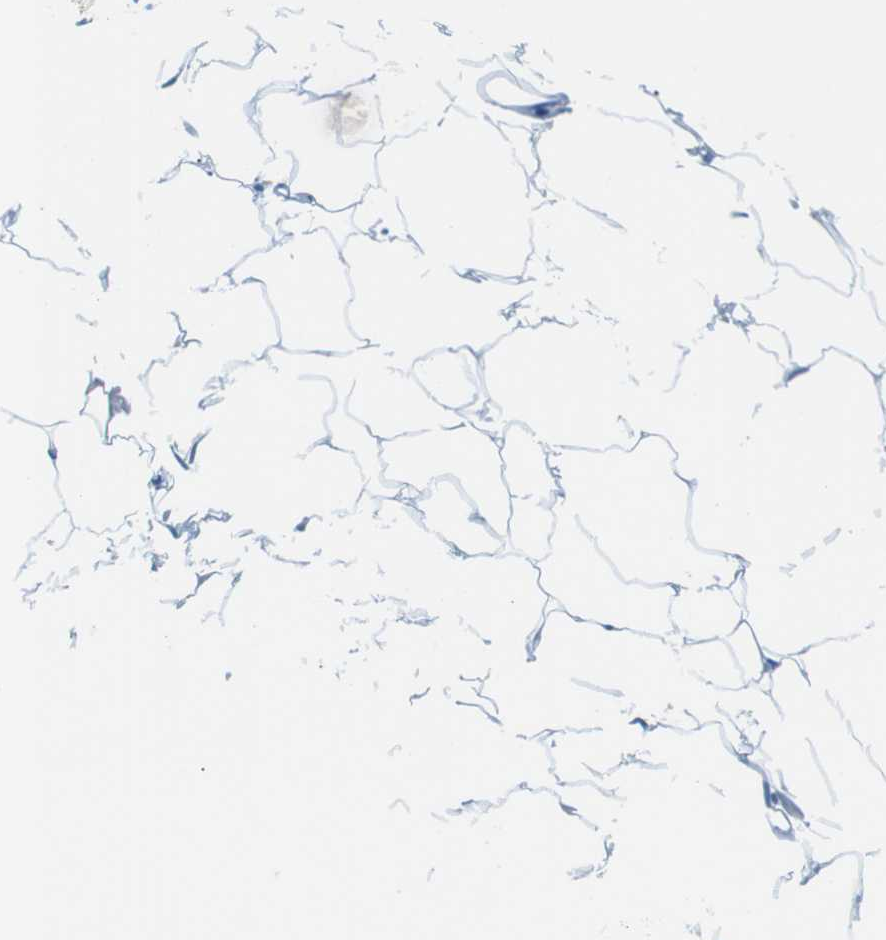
{"staining": {"intensity": "negative", "quantity": "none", "location": "none"}, "tissue": "adipose tissue", "cell_type": "Adipocytes", "image_type": "normal", "snomed": [{"axis": "morphology", "description": "Normal tissue, NOS"}, {"axis": "topography", "description": "Breast"}, {"axis": "topography", "description": "Adipose tissue"}], "caption": "Protein analysis of normal adipose tissue demonstrates no significant staining in adipocytes.", "gene": "MCEMP1", "patient": {"sex": "female", "age": 25}}